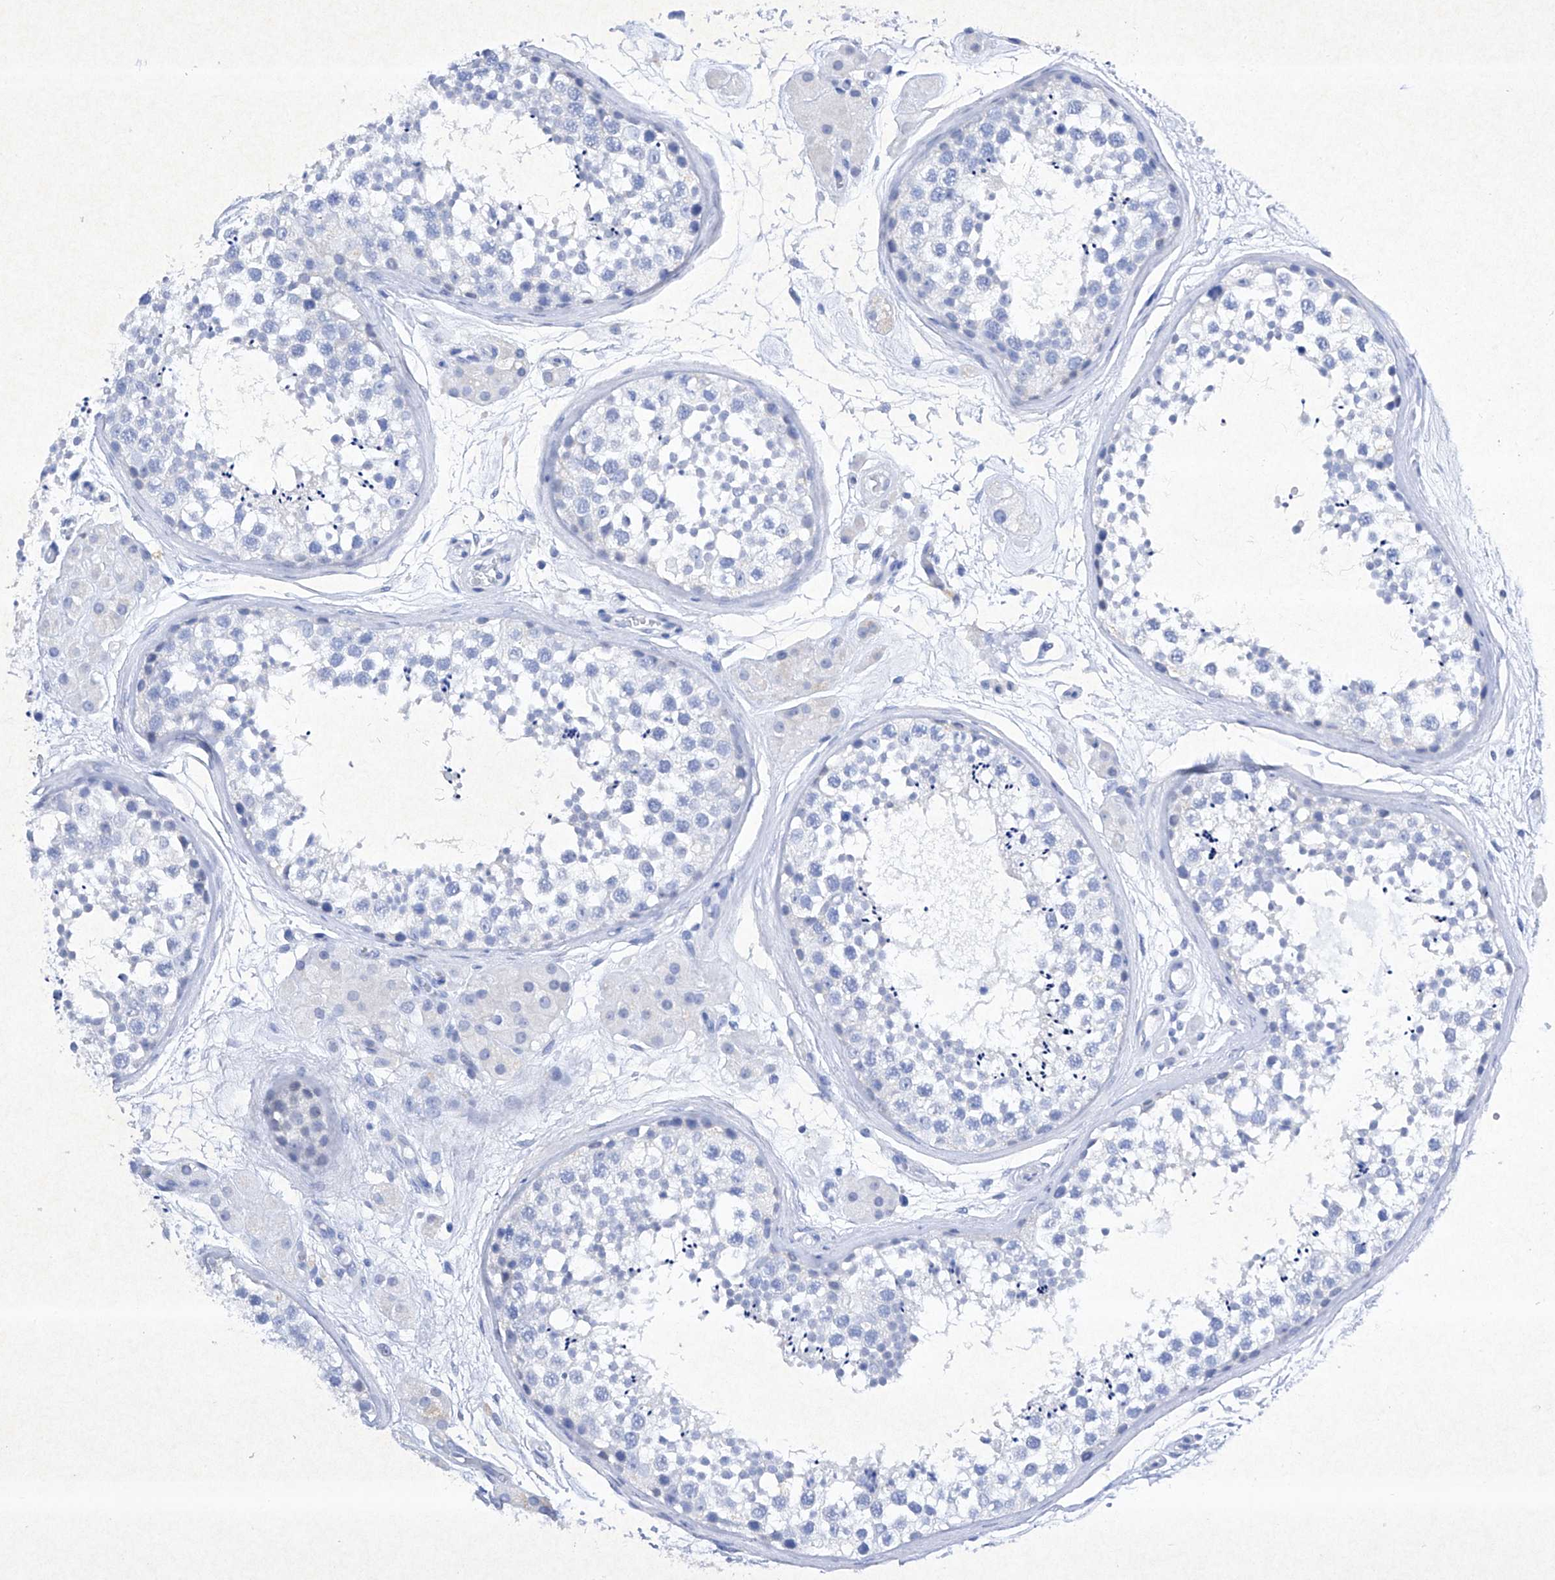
{"staining": {"intensity": "negative", "quantity": "none", "location": "none"}, "tissue": "testis", "cell_type": "Cells in seminiferous ducts", "image_type": "normal", "snomed": [{"axis": "morphology", "description": "Normal tissue, NOS"}, {"axis": "topography", "description": "Testis"}], "caption": "DAB immunohistochemical staining of normal human testis shows no significant positivity in cells in seminiferous ducts.", "gene": "BARX2", "patient": {"sex": "male", "age": 56}}